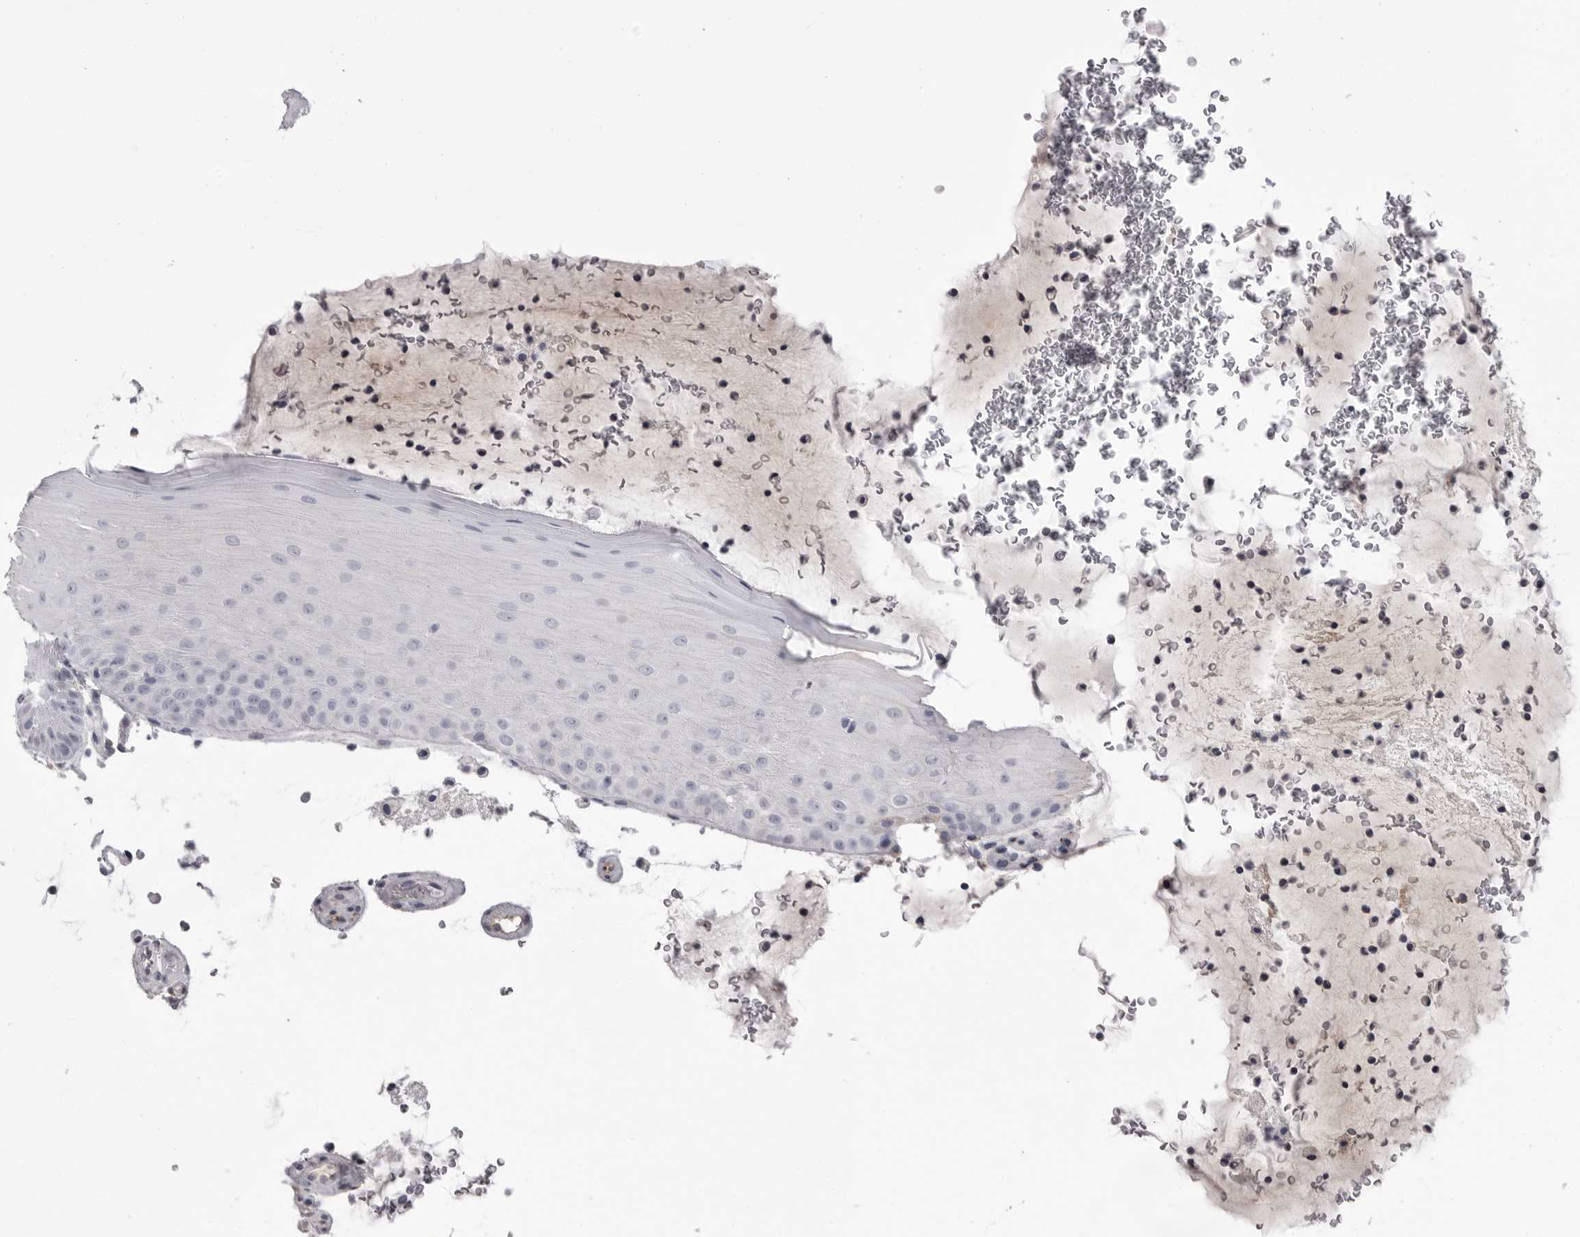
{"staining": {"intensity": "moderate", "quantity": "<25%", "location": "cytoplasmic/membranous"}, "tissue": "oral mucosa", "cell_type": "Squamous epithelial cells", "image_type": "normal", "snomed": [{"axis": "morphology", "description": "Normal tissue, NOS"}, {"axis": "topography", "description": "Oral tissue"}], "caption": "The photomicrograph exhibits staining of benign oral mucosa, revealing moderate cytoplasmic/membranous protein expression (brown color) within squamous epithelial cells. (Stains: DAB in brown, nuclei in blue, Microscopy: brightfield microscopy at high magnification).", "gene": "SERPING1", "patient": {"sex": "male", "age": 13}}